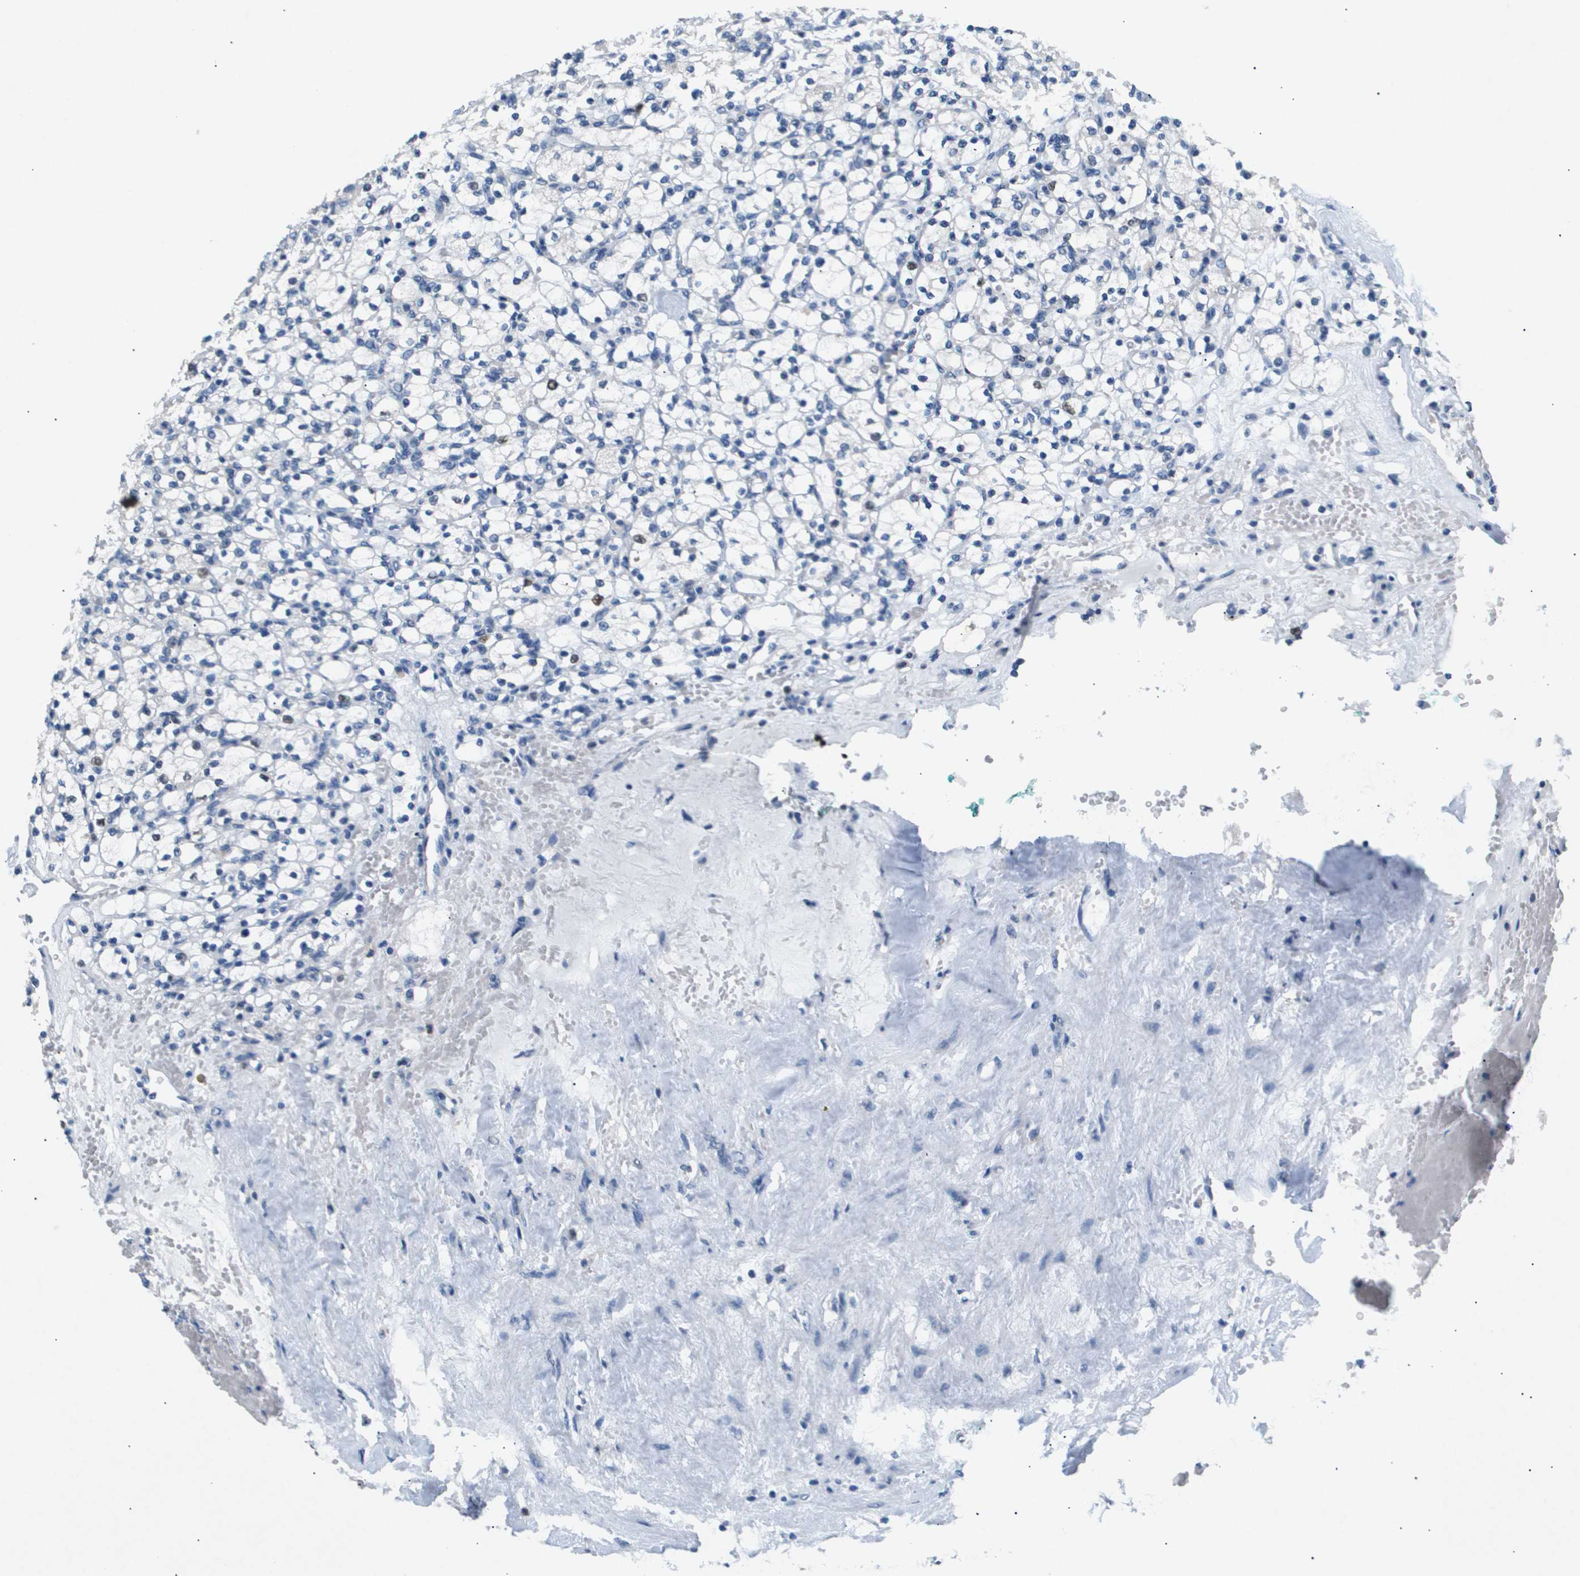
{"staining": {"intensity": "moderate", "quantity": "<25%", "location": "nuclear"}, "tissue": "renal cancer", "cell_type": "Tumor cells", "image_type": "cancer", "snomed": [{"axis": "morphology", "description": "Adenocarcinoma, NOS"}, {"axis": "topography", "description": "Kidney"}], "caption": "Tumor cells show low levels of moderate nuclear staining in approximately <25% of cells in adenocarcinoma (renal).", "gene": "ANAPC2", "patient": {"sex": "female", "age": 83}}